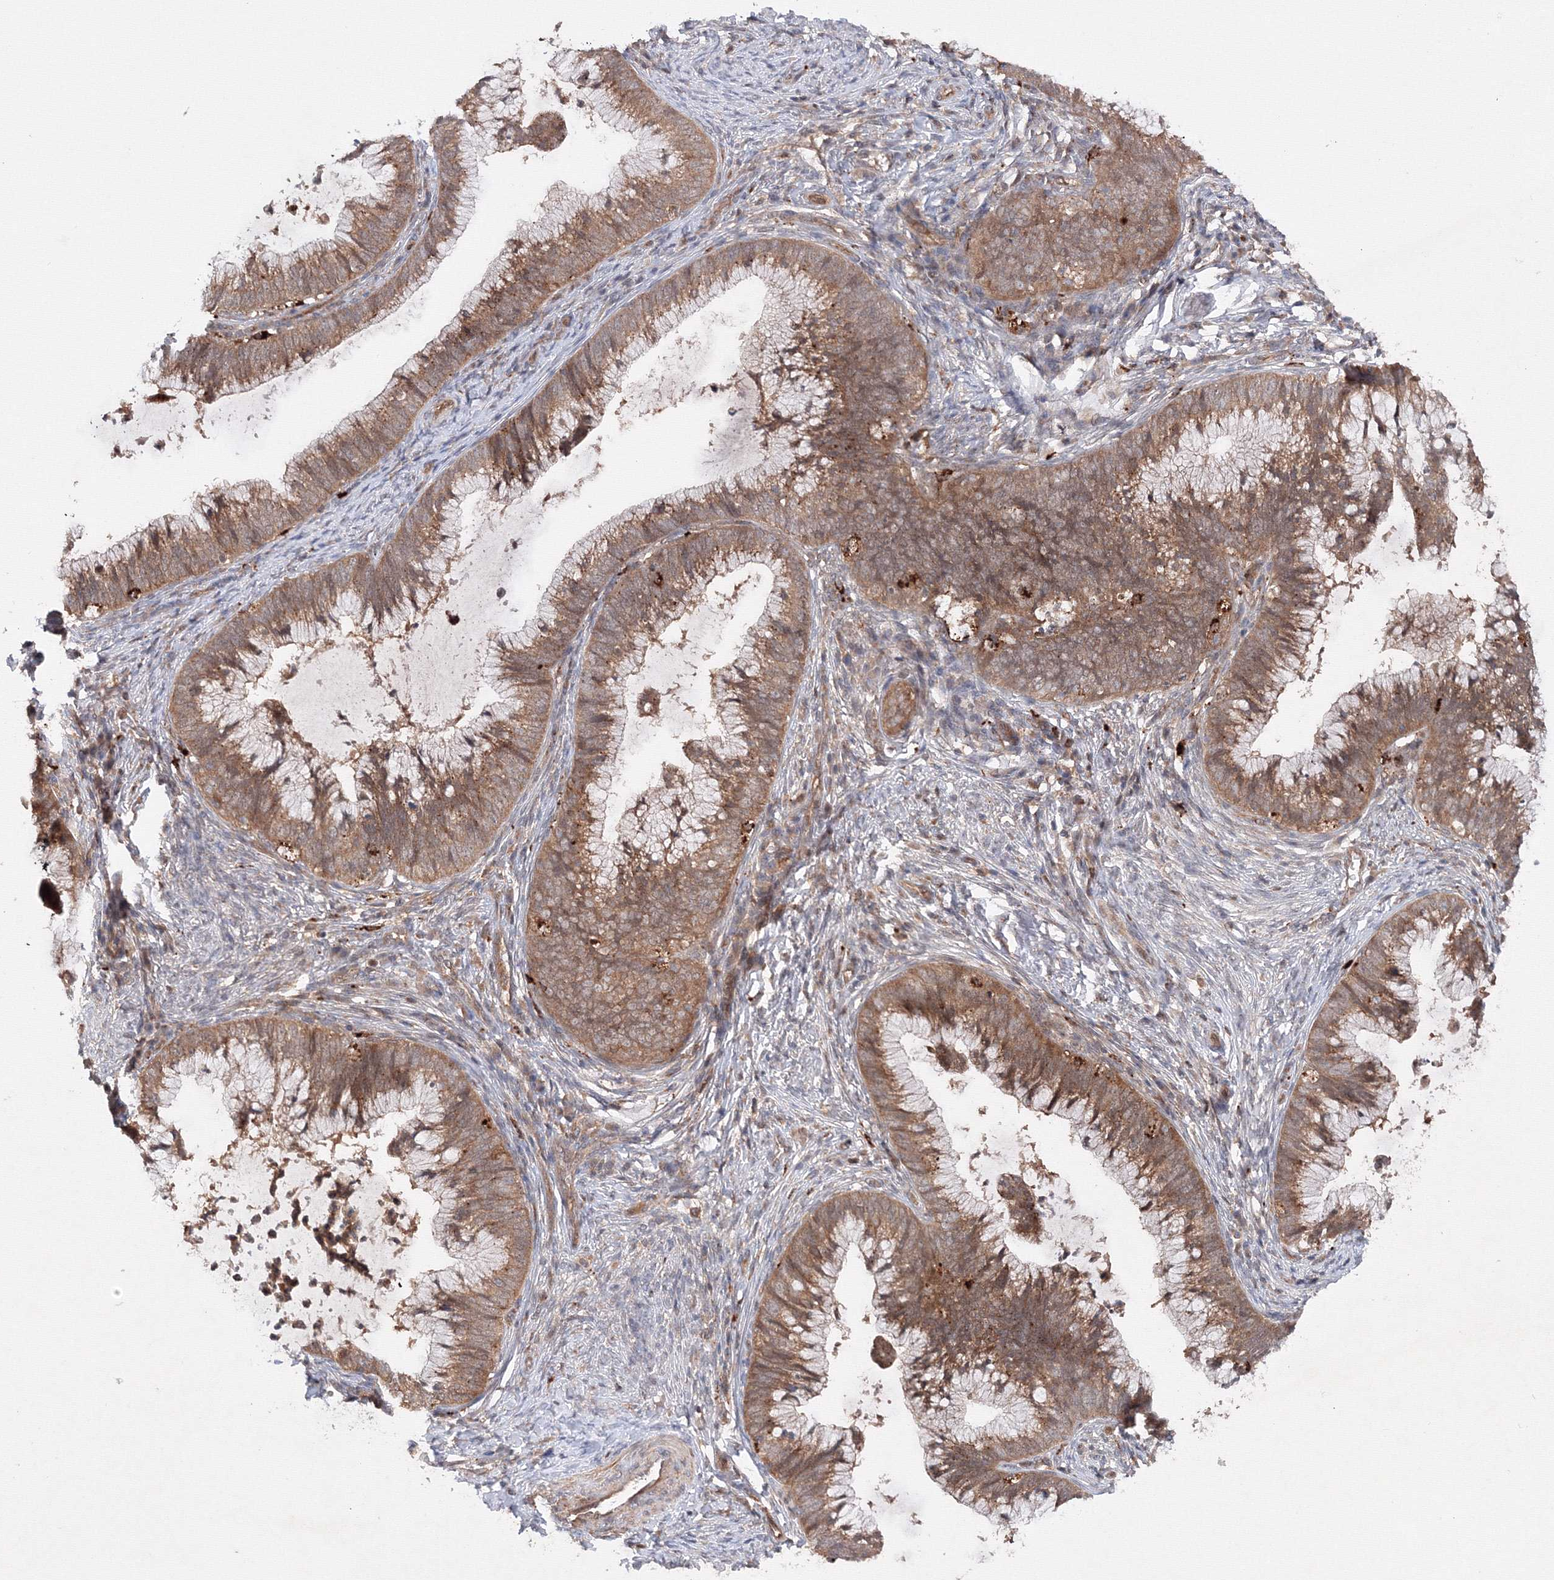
{"staining": {"intensity": "moderate", "quantity": ">75%", "location": "cytoplasmic/membranous"}, "tissue": "cervical cancer", "cell_type": "Tumor cells", "image_type": "cancer", "snomed": [{"axis": "morphology", "description": "Adenocarcinoma, NOS"}, {"axis": "topography", "description": "Cervix"}], "caption": "Immunohistochemical staining of cervical cancer demonstrates medium levels of moderate cytoplasmic/membranous staining in about >75% of tumor cells.", "gene": "DCTD", "patient": {"sex": "female", "age": 36}}